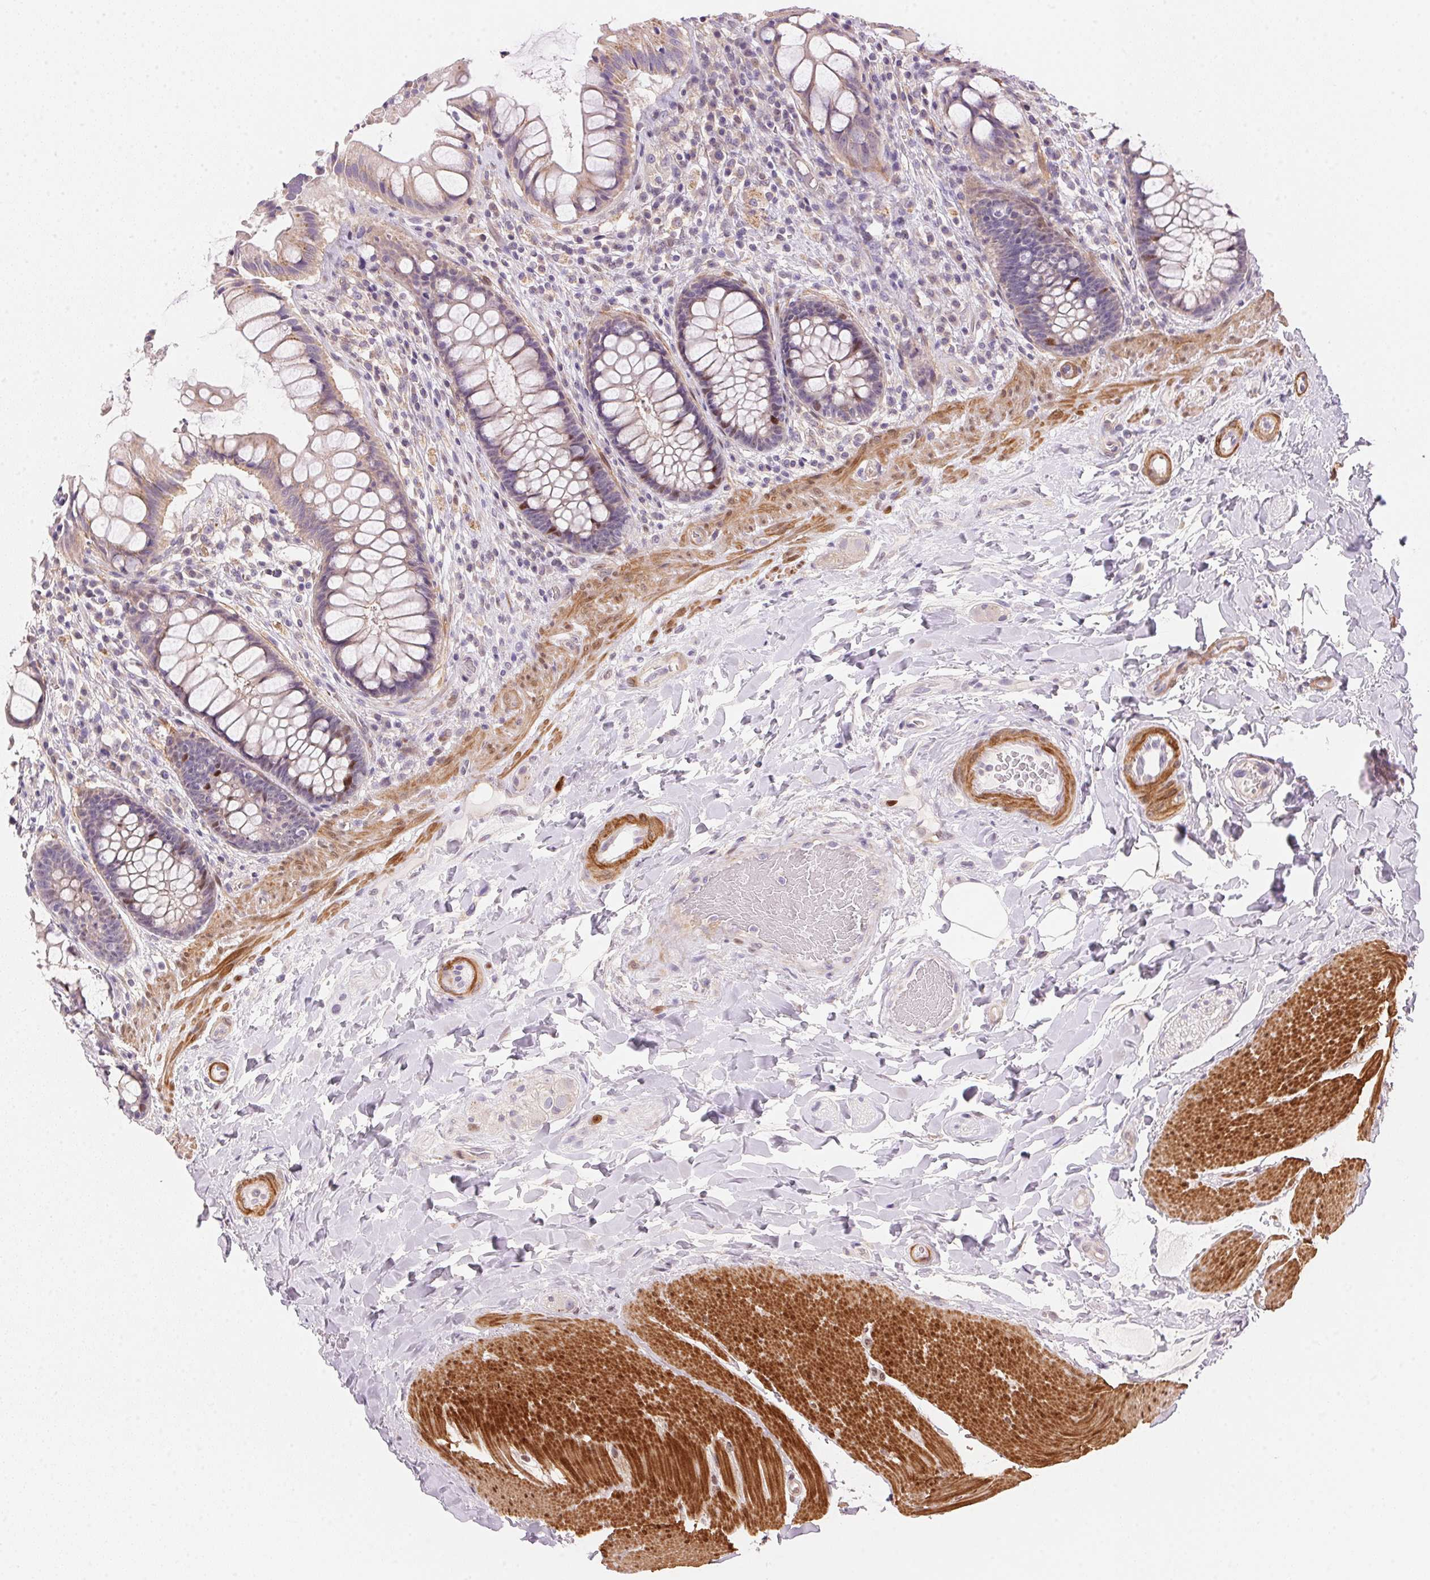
{"staining": {"intensity": "weak", "quantity": "<25%", "location": "cytoplasmic/membranous"}, "tissue": "rectum", "cell_type": "Glandular cells", "image_type": "normal", "snomed": [{"axis": "morphology", "description": "Normal tissue, NOS"}, {"axis": "topography", "description": "Rectum"}], "caption": "DAB immunohistochemical staining of unremarkable human rectum exhibits no significant expression in glandular cells. (Brightfield microscopy of DAB immunohistochemistry at high magnification).", "gene": "SMTN", "patient": {"sex": "female", "age": 58}}